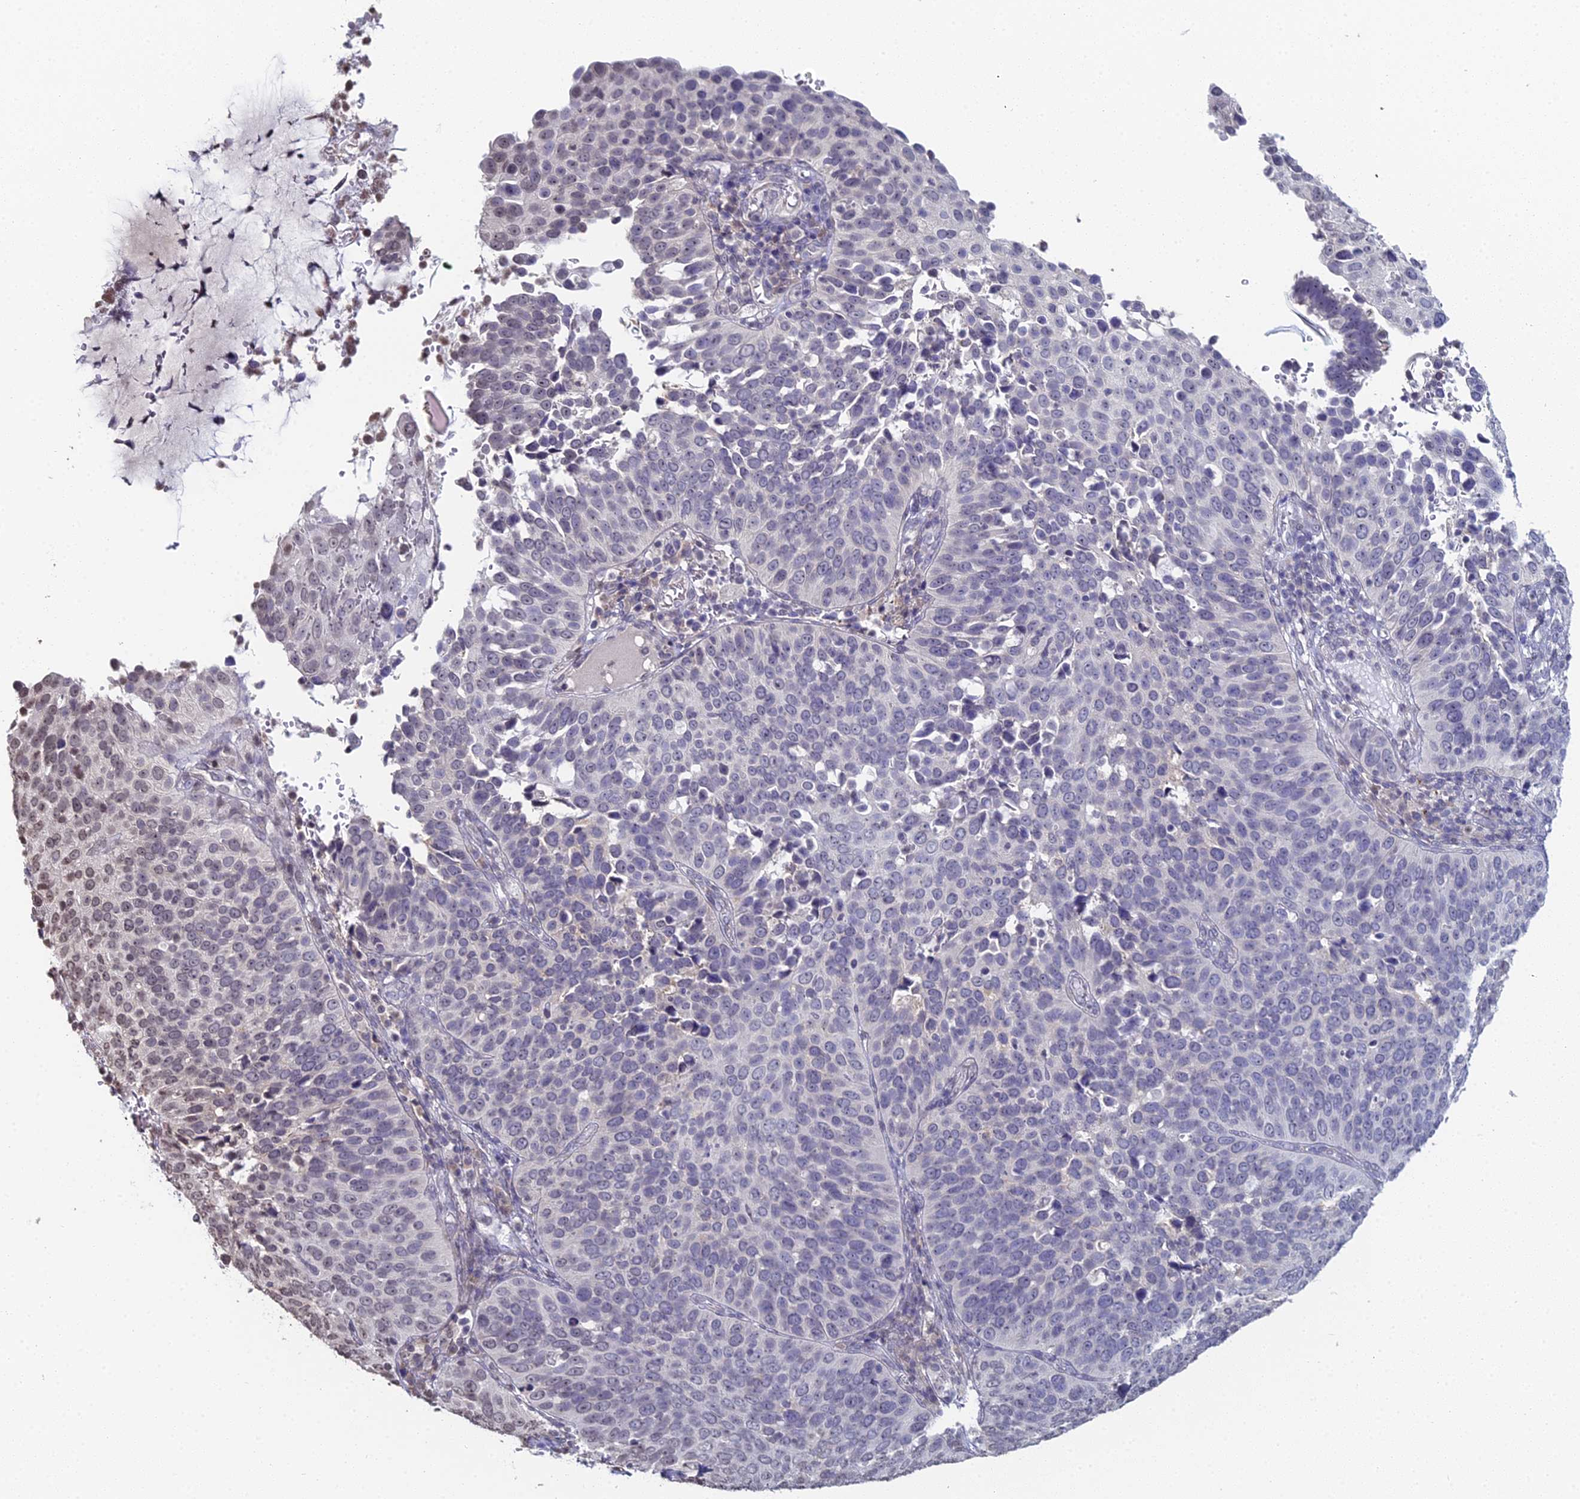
{"staining": {"intensity": "weak", "quantity": "<25%", "location": "nuclear"}, "tissue": "cervical cancer", "cell_type": "Tumor cells", "image_type": "cancer", "snomed": [{"axis": "morphology", "description": "Squamous cell carcinoma, NOS"}, {"axis": "topography", "description": "Cervix"}], "caption": "DAB immunohistochemical staining of cervical squamous cell carcinoma shows no significant positivity in tumor cells.", "gene": "PRR22", "patient": {"sex": "female", "age": 36}}